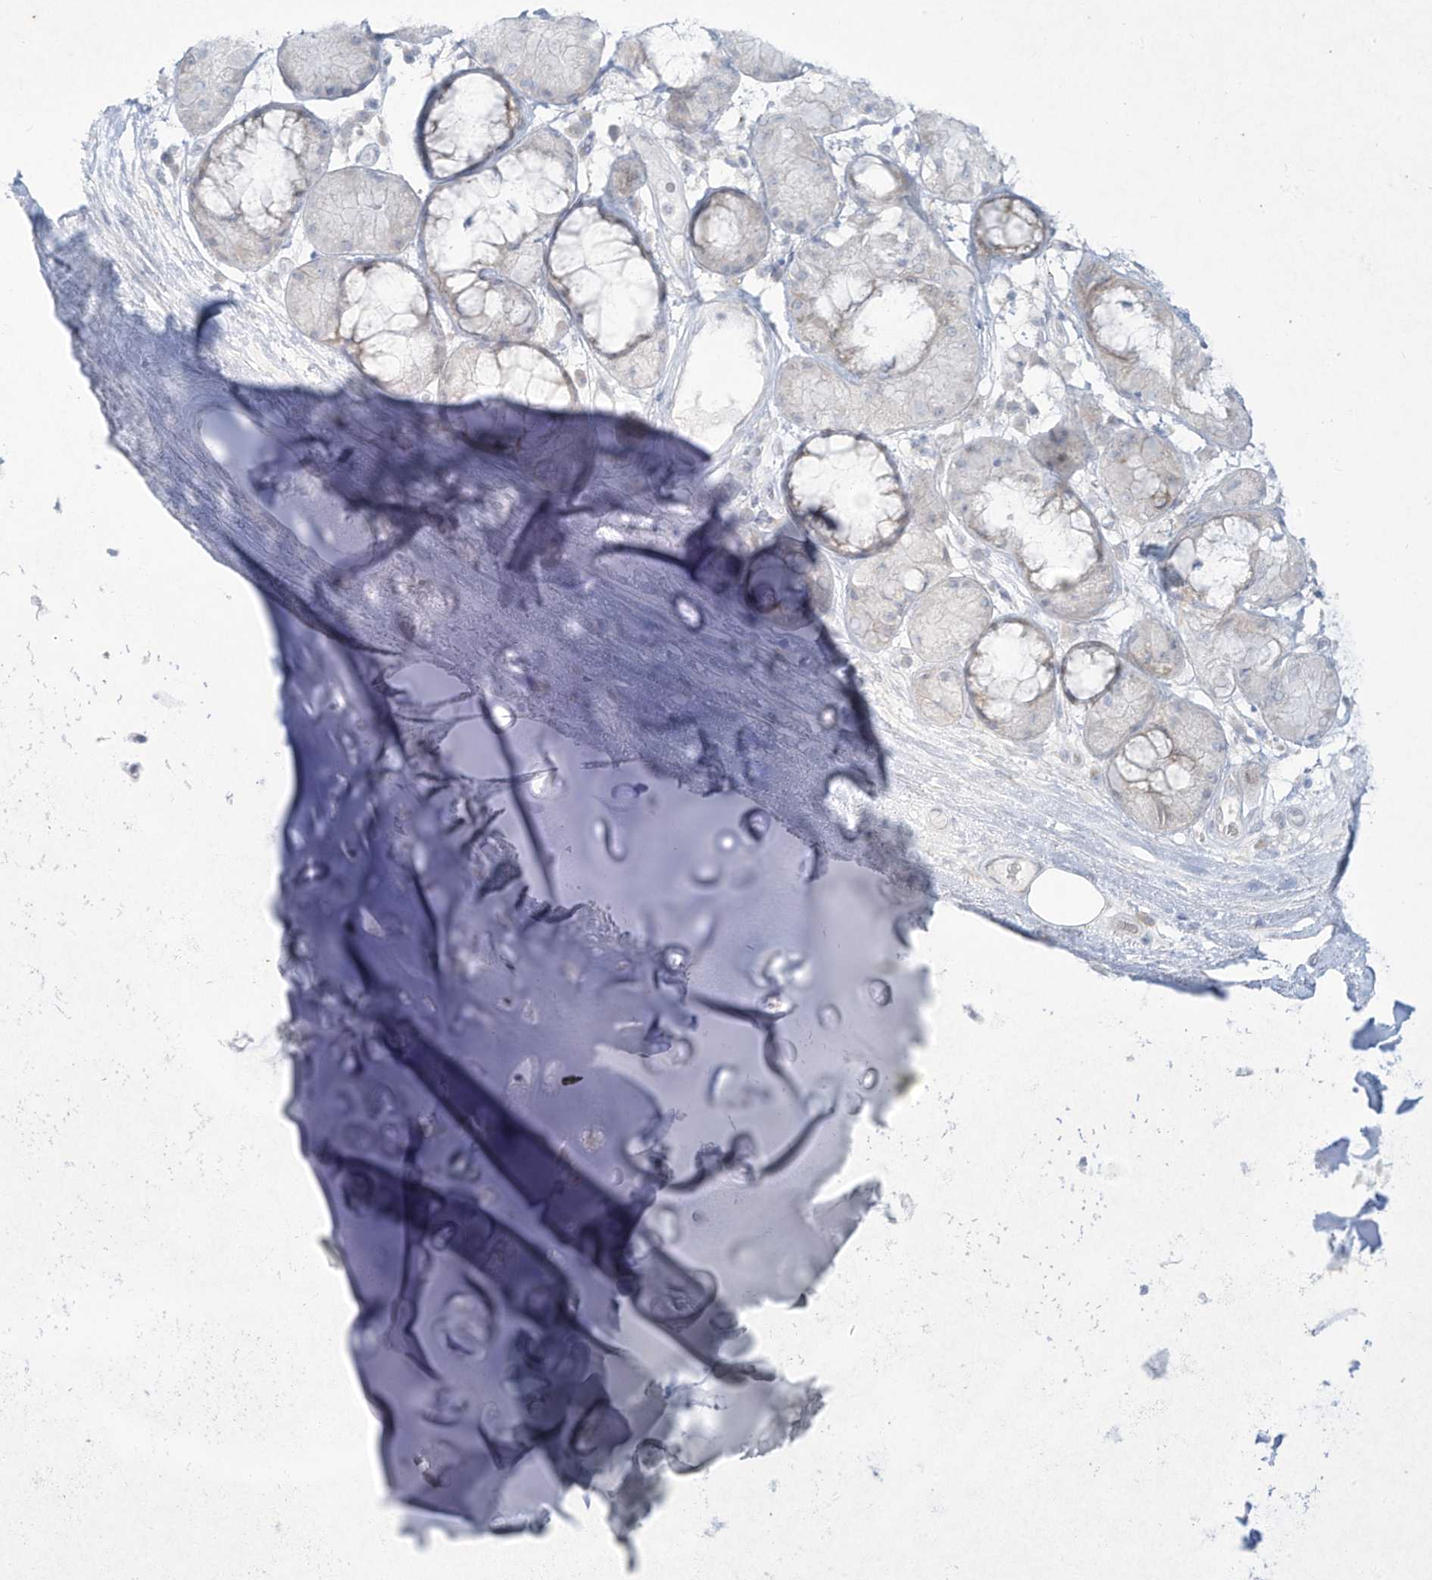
{"staining": {"intensity": "negative", "quantity": "none", "location": "none"}, "tissue": "adipose tissue", "cell_type": "Adipocytes", "image_type": "normal", "snomed": [{"axis": "morphology", "description": "Normal tissue, NOS"}, {"axis": "morphology", "description": "Squamous cell carcinoma, NOS"}, {"axis": "topography", "description": "Lymph node"}, {"axis": "topography", "description": "Bronchus"}, {"axis": "topography", "description": "Lung"}], "caption": "Histopathology image shows no significant protein staining in adipocytes of benign adipose tissue.", "gene": "PAX6", "patient": {"sex": "male", "age": 66}}